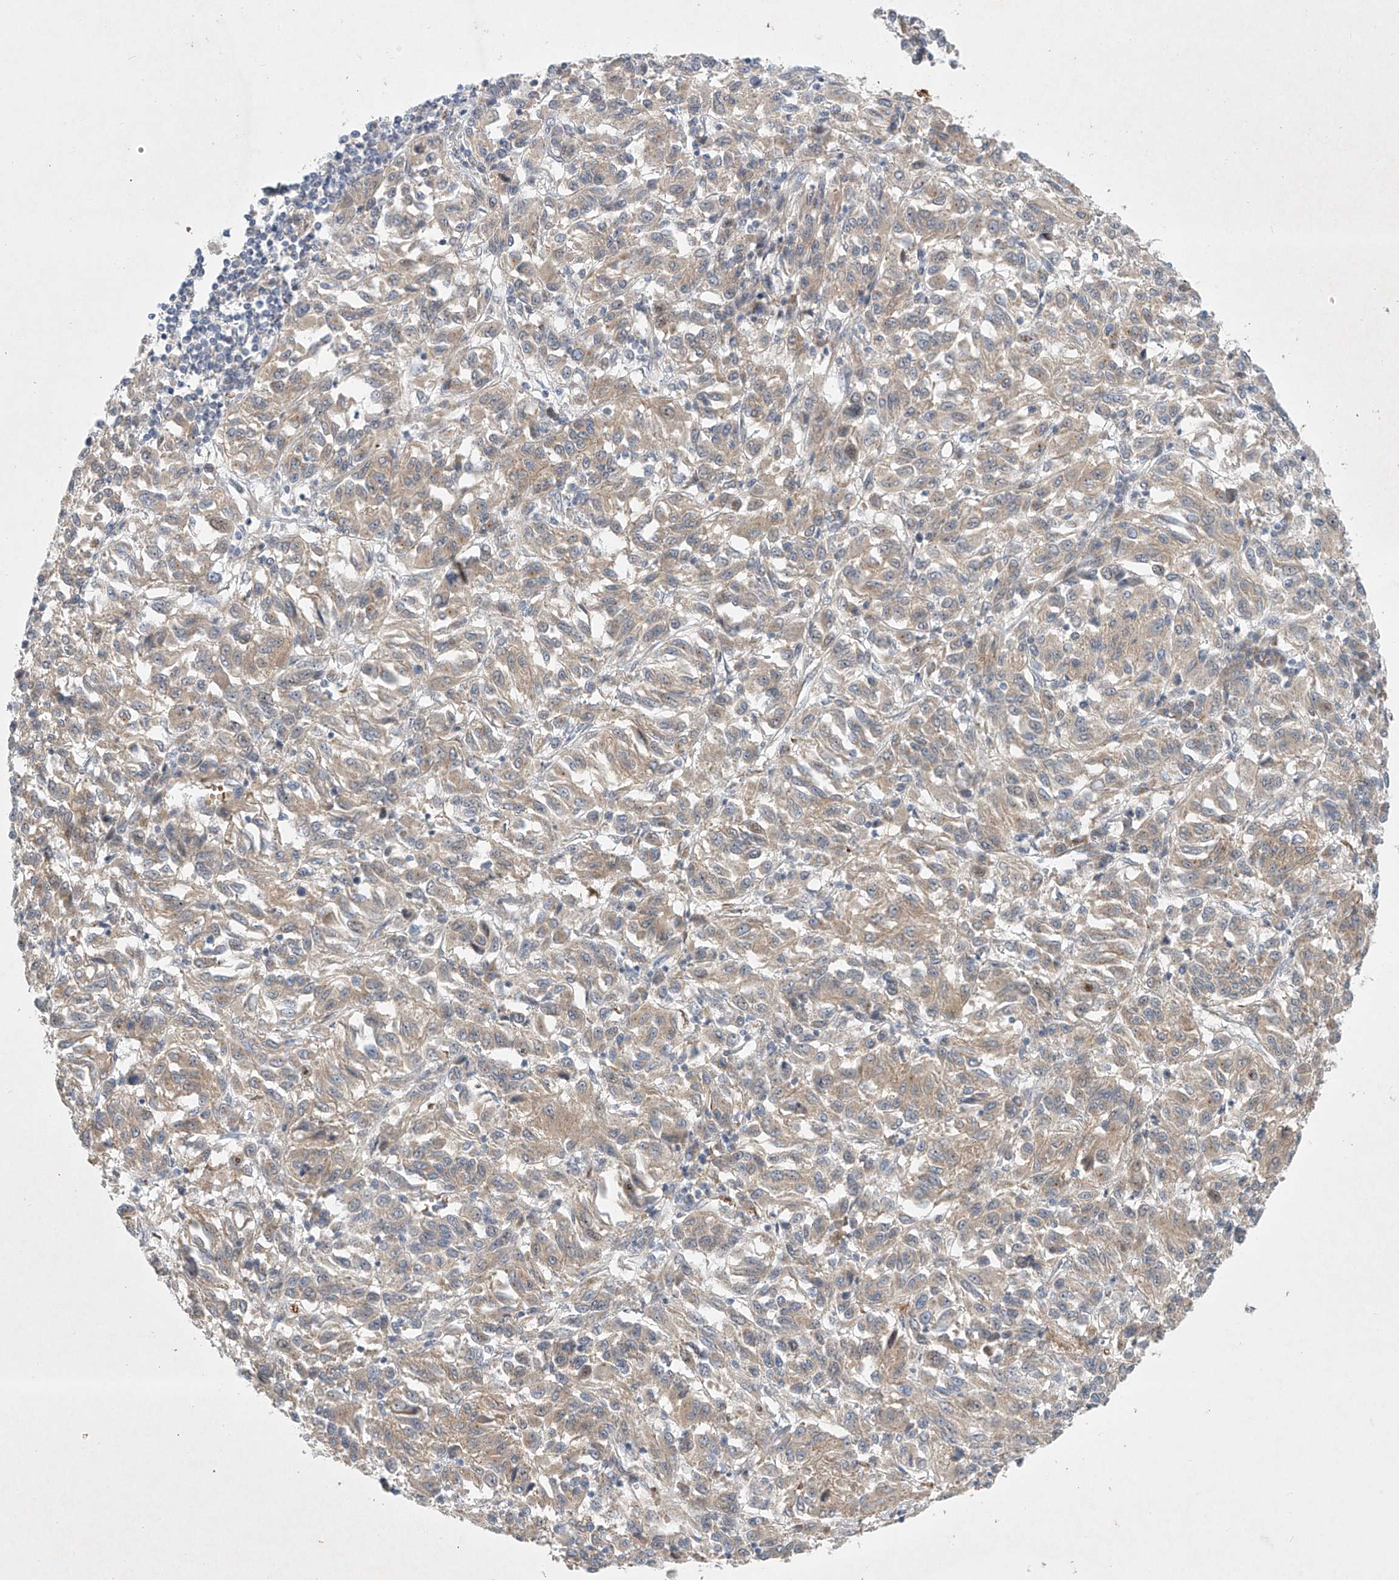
{"staining": {"intensity": "weak", "quantity": ">75%", "location": "cytoplasmic/membranous"}, "tissue": "melanoma", "cell_type": "Tumor cells", "image_type": "cancer", "snomed": [{"axis": "morphology", "description": "Malignant melanoma, Metastatic site"}, {"axis": "topography", "description": "Lung"}], "caption": "Approximately >75% of tumor cells in human melanoma demonstrate weak cytoplasmic/membranous protein staining as visualized by brown immunohistochemical staining.", "gene": "TJAP1", "patient": {"sex": "male", "age": 64}}